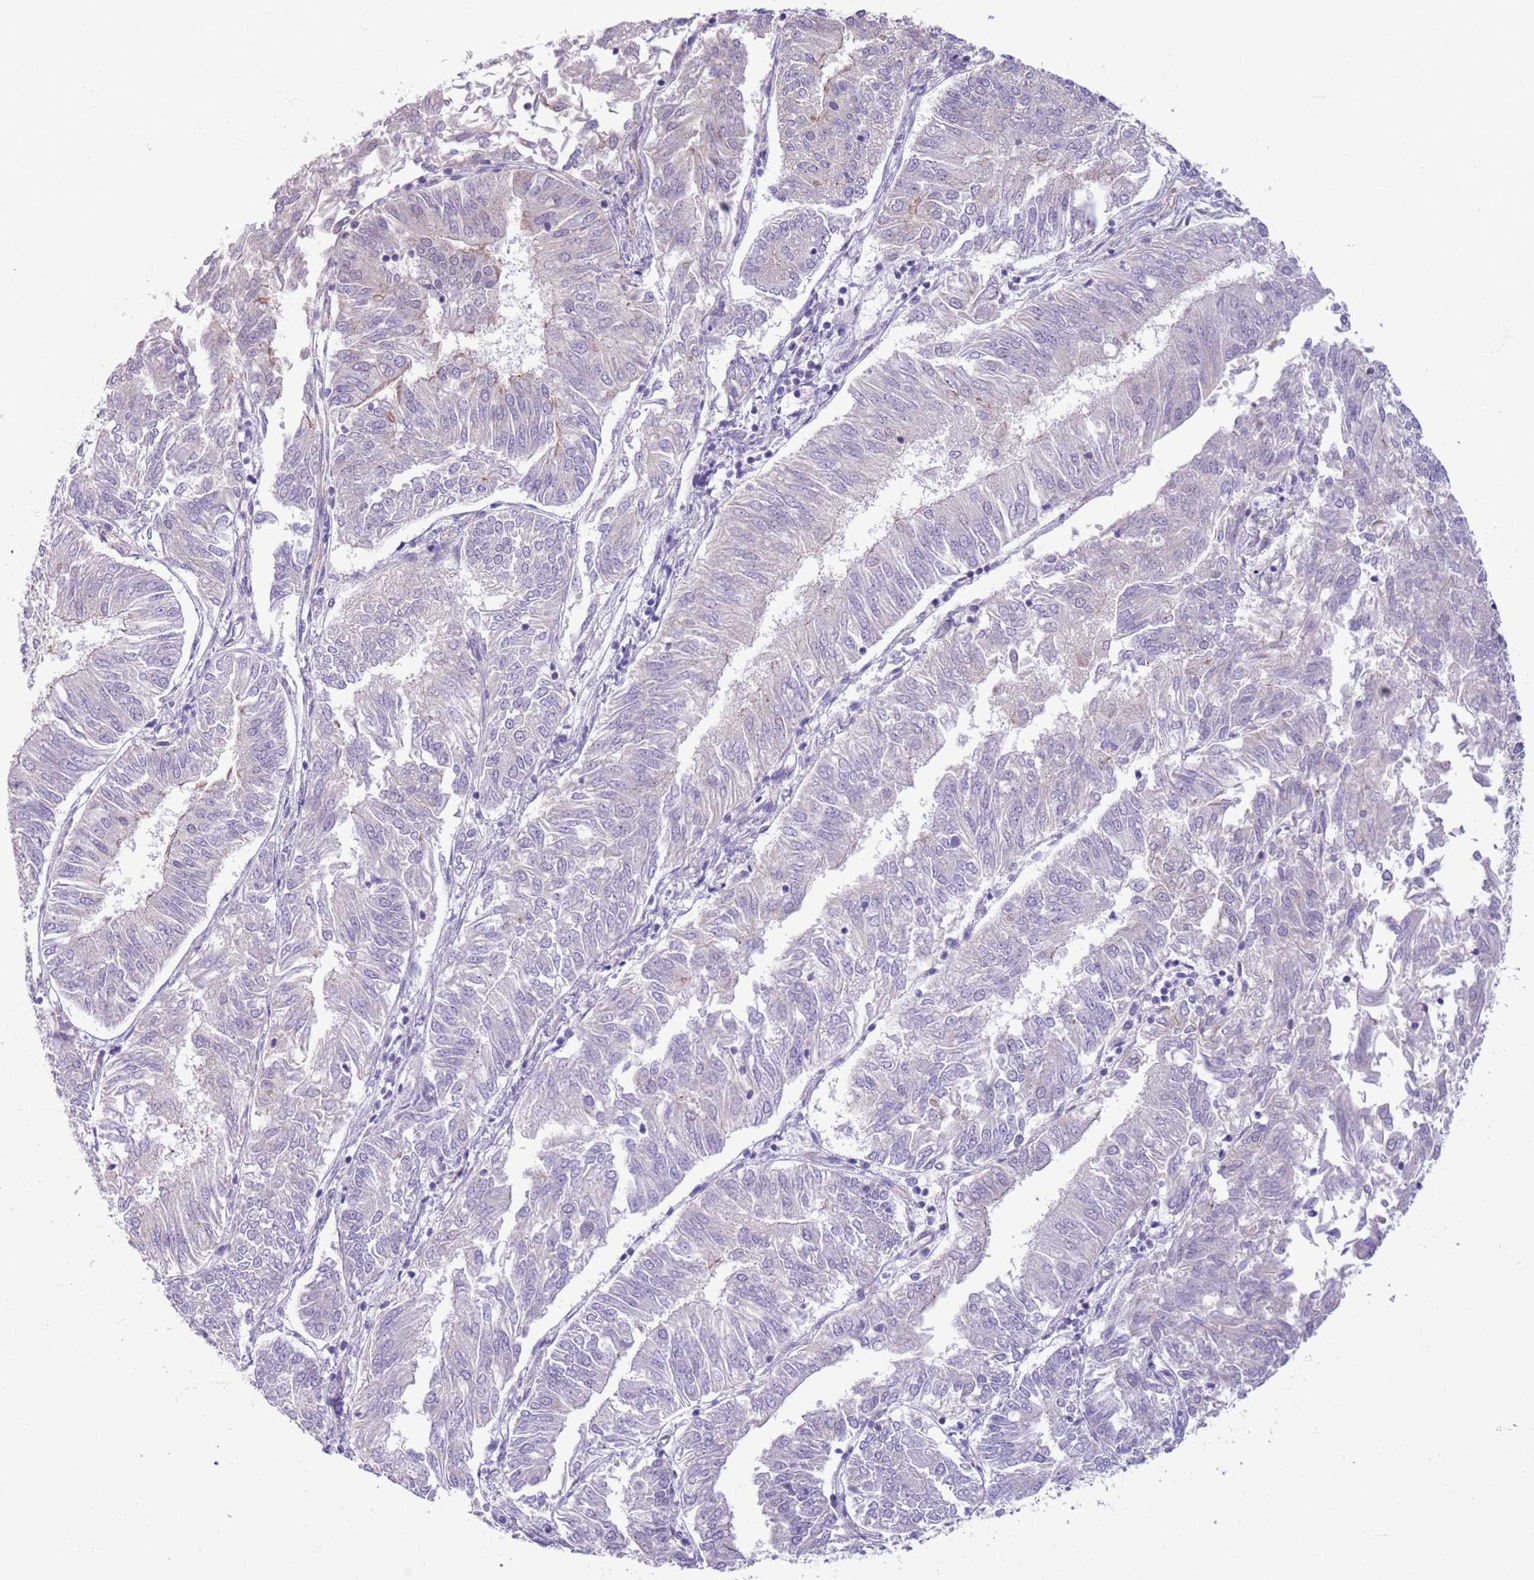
{"staining": {"intensity": "negative", "quantity": "none", "location": "none"}, "tissue": "endometrial cancer", "cell_type": "Tumor cells", "image_type": "cancer", "snomed": [{"axis": "morphology", "description": "Adenocarcinoma, NOS"}, {"axis": "topography", "description": "Endometrium"}], "caption": "Tumor cells are negative for protein expression in human endometrial adenocarcinoma. The staining was performed using DAB (3,3'-diaminobenzidine) to visualize the protein expression in brown, while the nuclei were stained in blue with hematoxylin (Magnification: 20x).", "gene": "PARP8", "patient": {"sex": "female", "age": 58}}